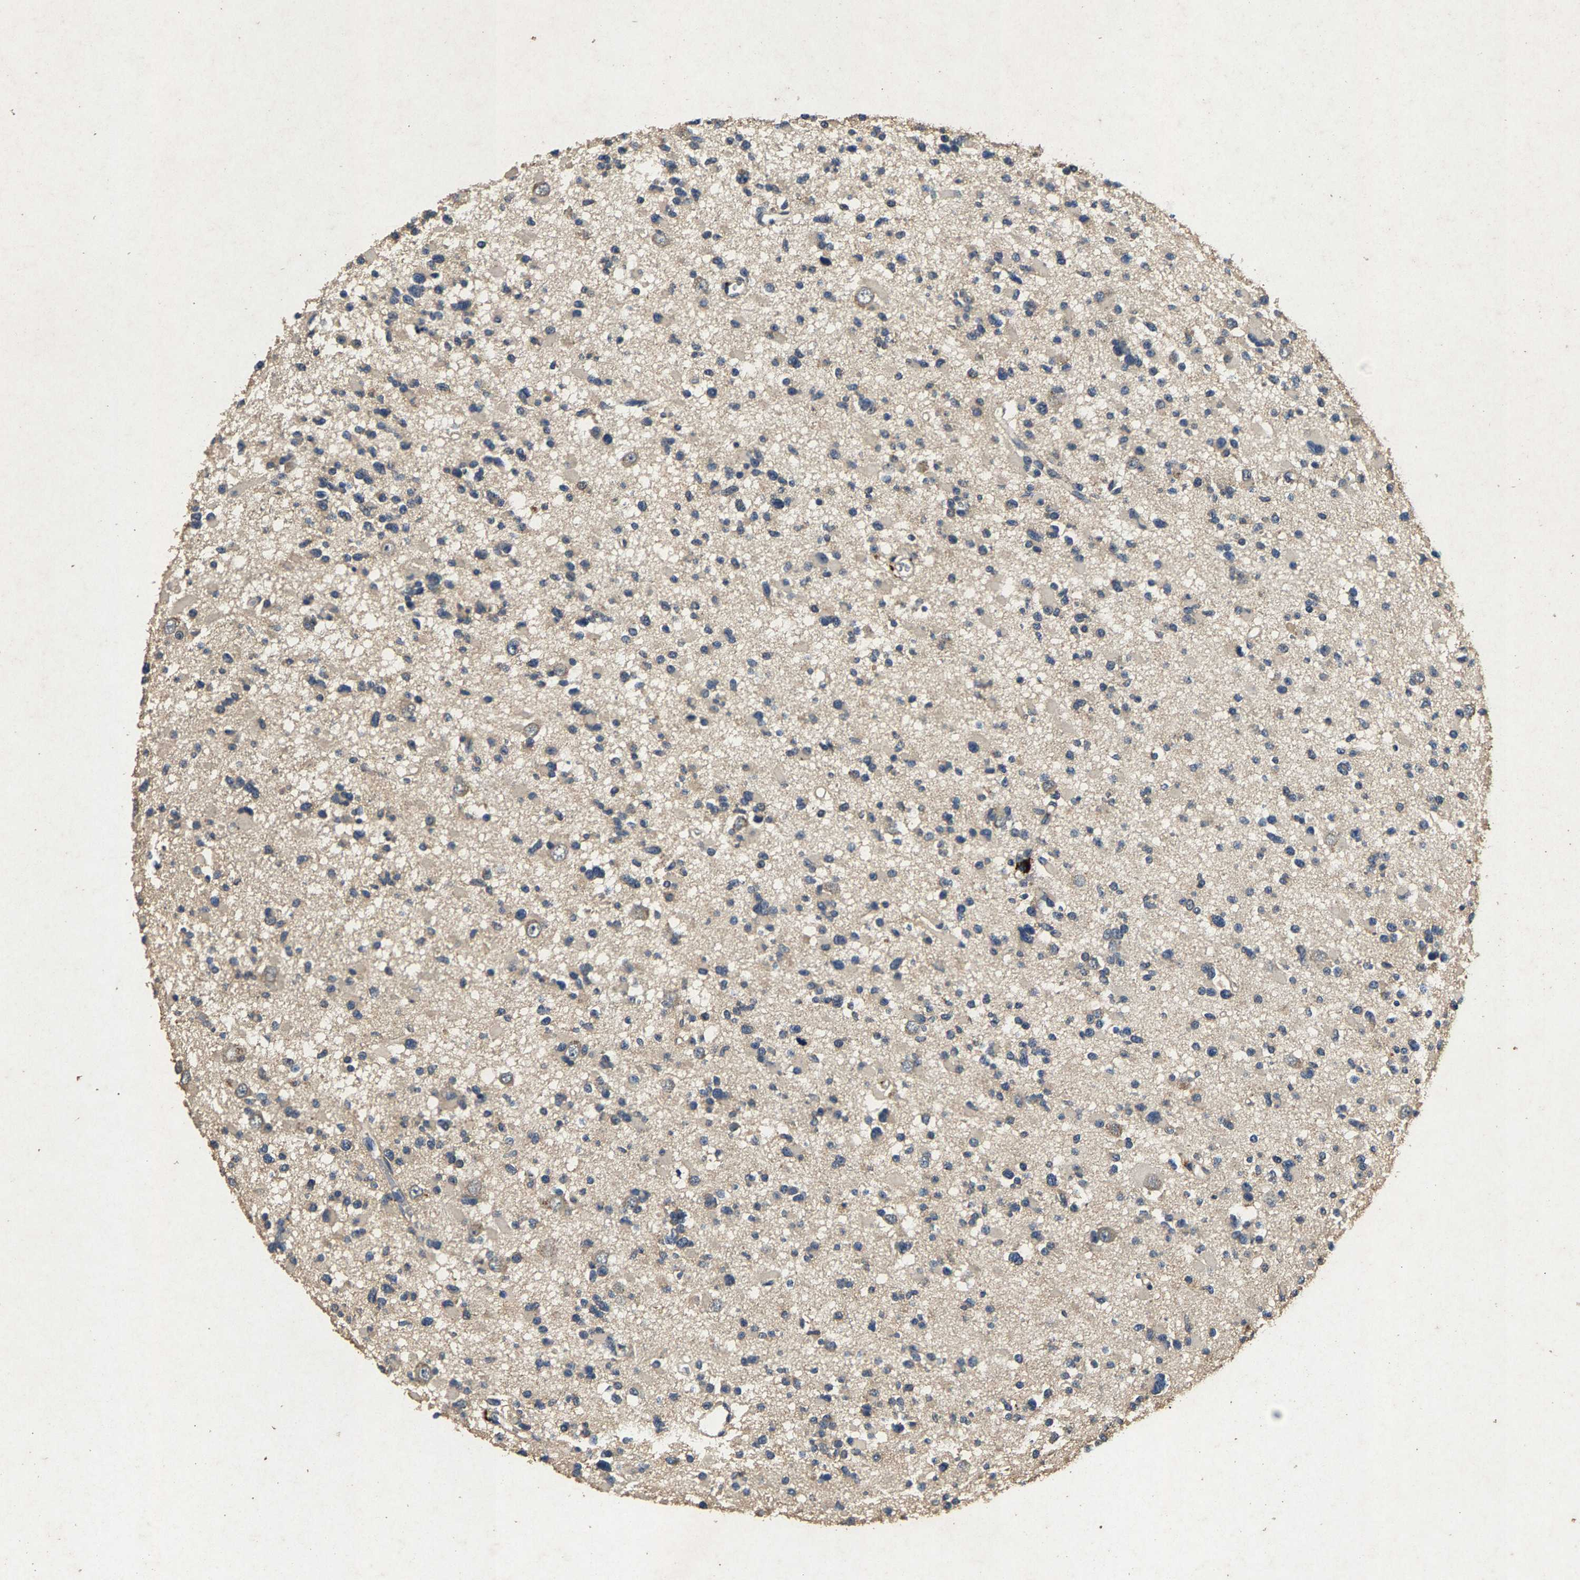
{"staining": {"intensity": "weak", "quantity": "<25%", "location": "cytoplasmic/membranous"}, "tissue": "glioma", "cell_type": "Tumor cells", "image_type": "cancer", "snomed": [{"axis": "morphology", "description": "Glioma, malignant, Low grade"}, {"axis": "topography", "description": "Brain"}], "caption": "Human glioma stained for a protein using immunohistochemistry (IHC) shows no positivity in tumor cells.", "gene": "PPP1CC", "patient": {"sex": "female", "age": 22}}